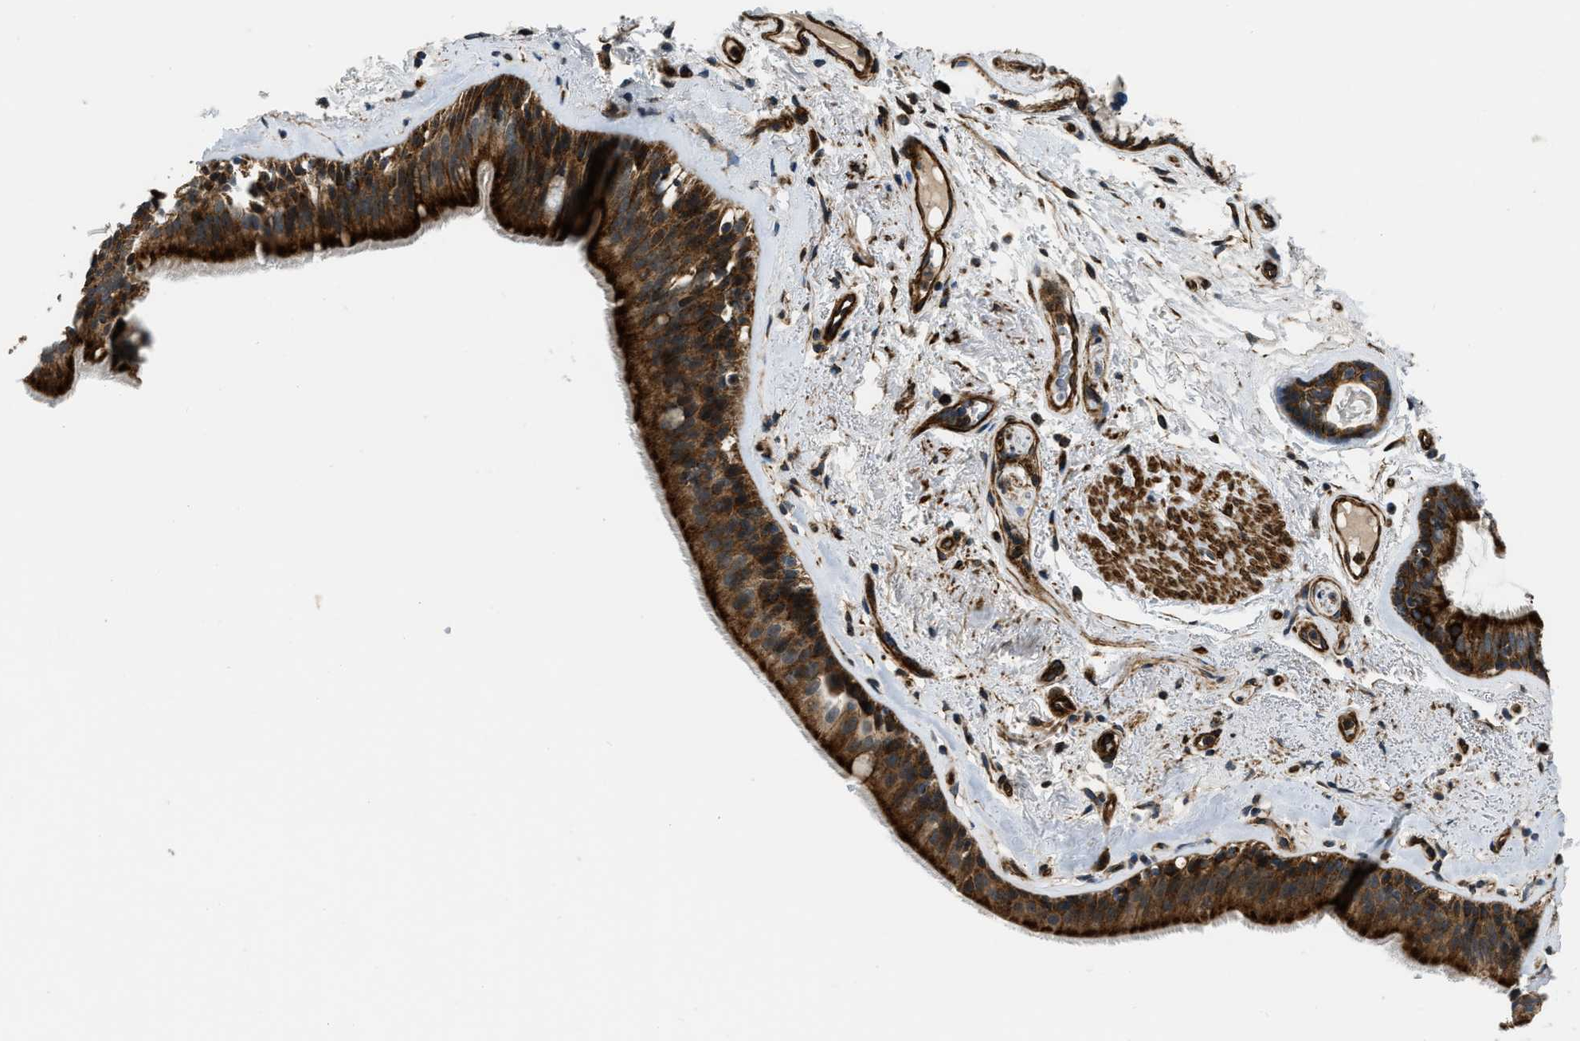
{"staining": {"intensity": "strong", "quantity": ">75%", "location": "cytoplasmic/membranous"}, "tissue": "bronchus", "cell_type": "Respiratory epithelial cells", "image_type": "normal", "snomed": [{"axis": "morphology", "description": "Normal tissue, NOS"}, {"axis": "topography", "description": "Cartilage tissue"}], "caption": "IHC staining of normal bronchus, which demonstrates high levels of strong cytoplasmic/membranous staining in about >75% of respiratory epithelial cells indicating strong cytoplasmic/membranous protein positivity. The staining was performed using DAB (brown) for protein detection and nuclei were counterstained in hematoxylin (blue).", "gene": "GSDME", "patient": {"sex": "female", "age": 63}}